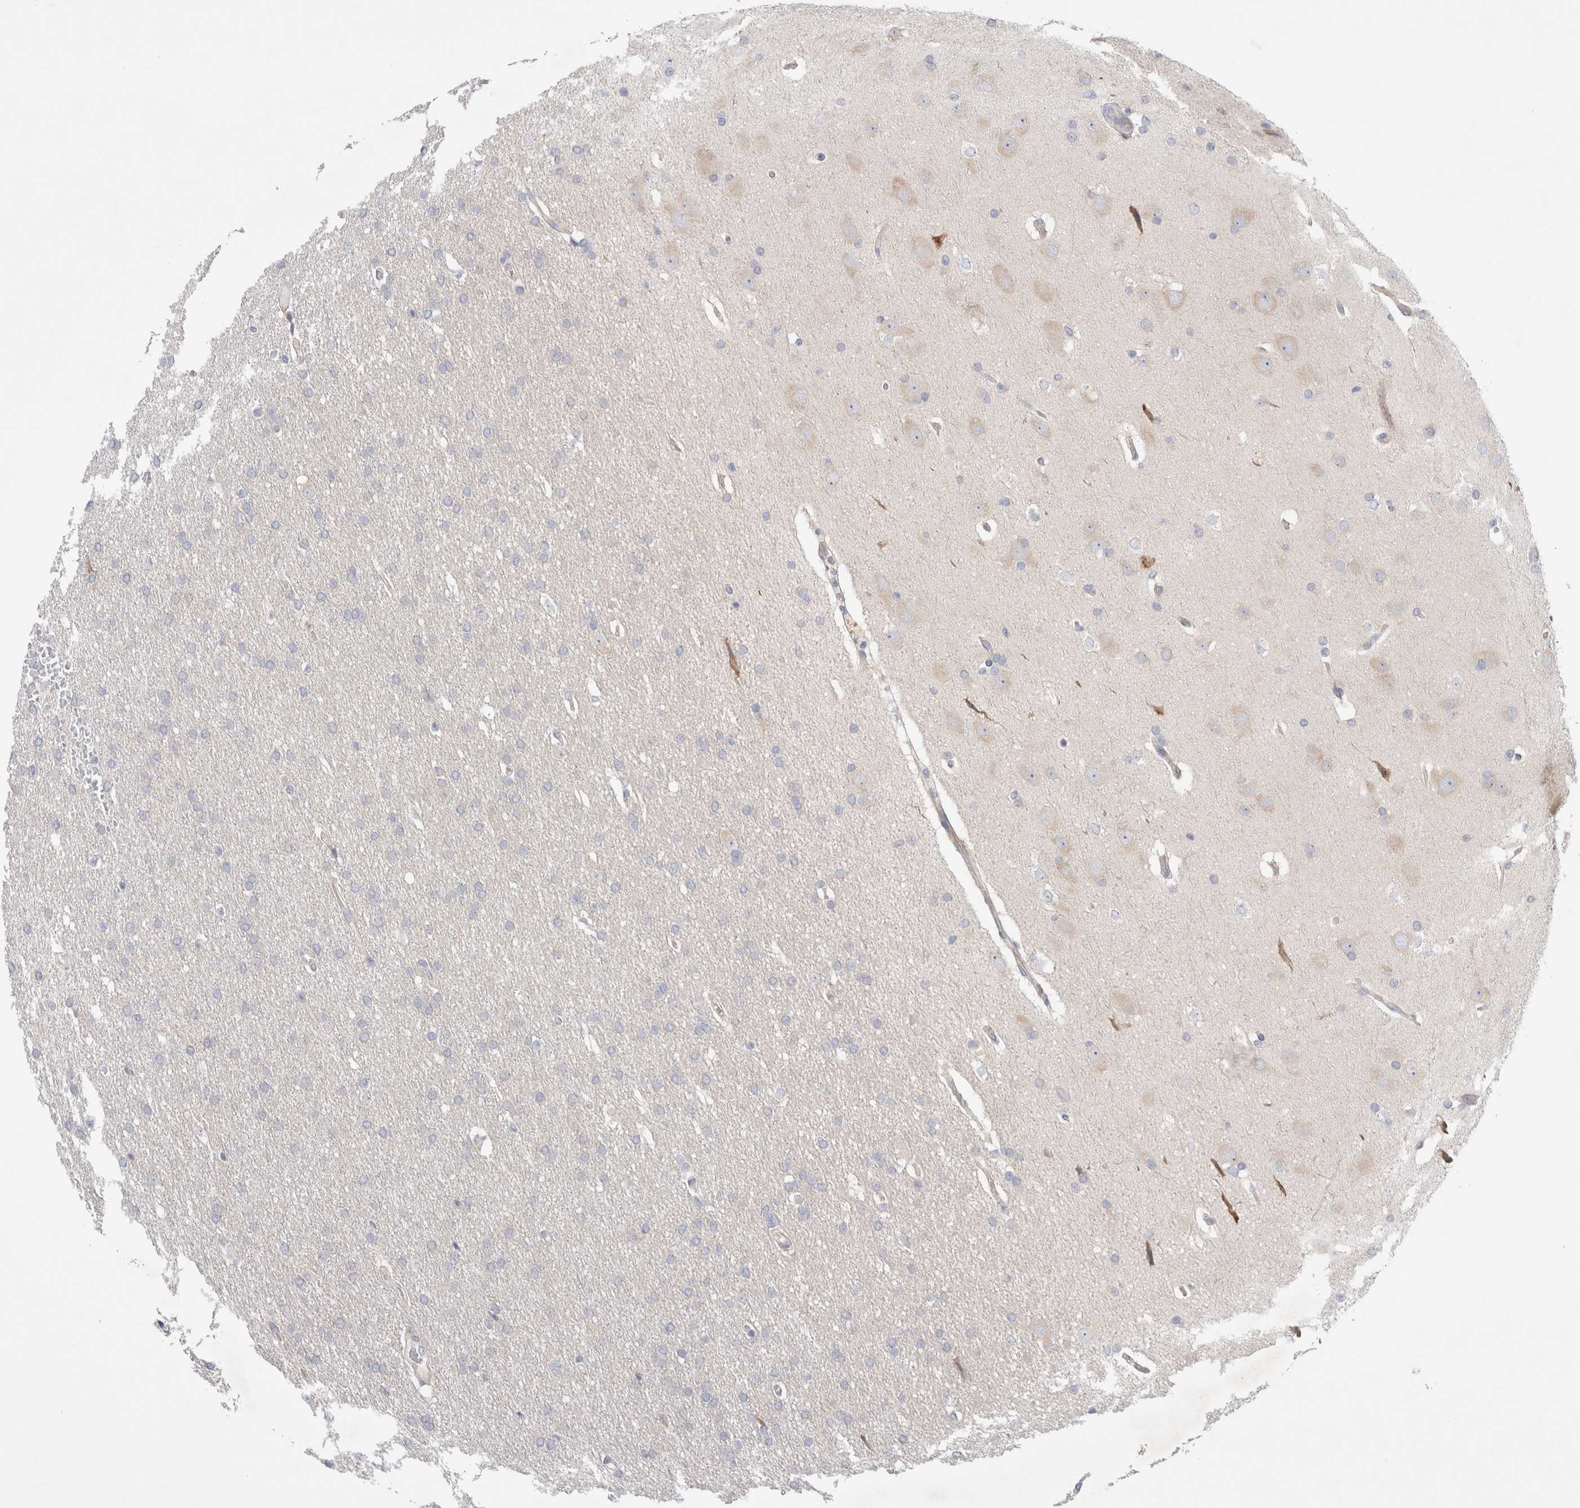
{"staining": {"intensity": "negative", "quantity": "none", "location": "none"}, "tissue": "glioma", "cell_type": "Tumor cells", "image_type": "cancer", "snomed": [{"axis": "morphology", "description": "Glioma, malignant, Low grade"}, {"axis": "topography", "description": "Brain"}], "caption": "This is an immunohistochemistry (IHC) histopathology image of human glioma. There is no expression in tumor cells.", "gene": "RBM12B", "patient": {"sex": "female", "age": 37}}